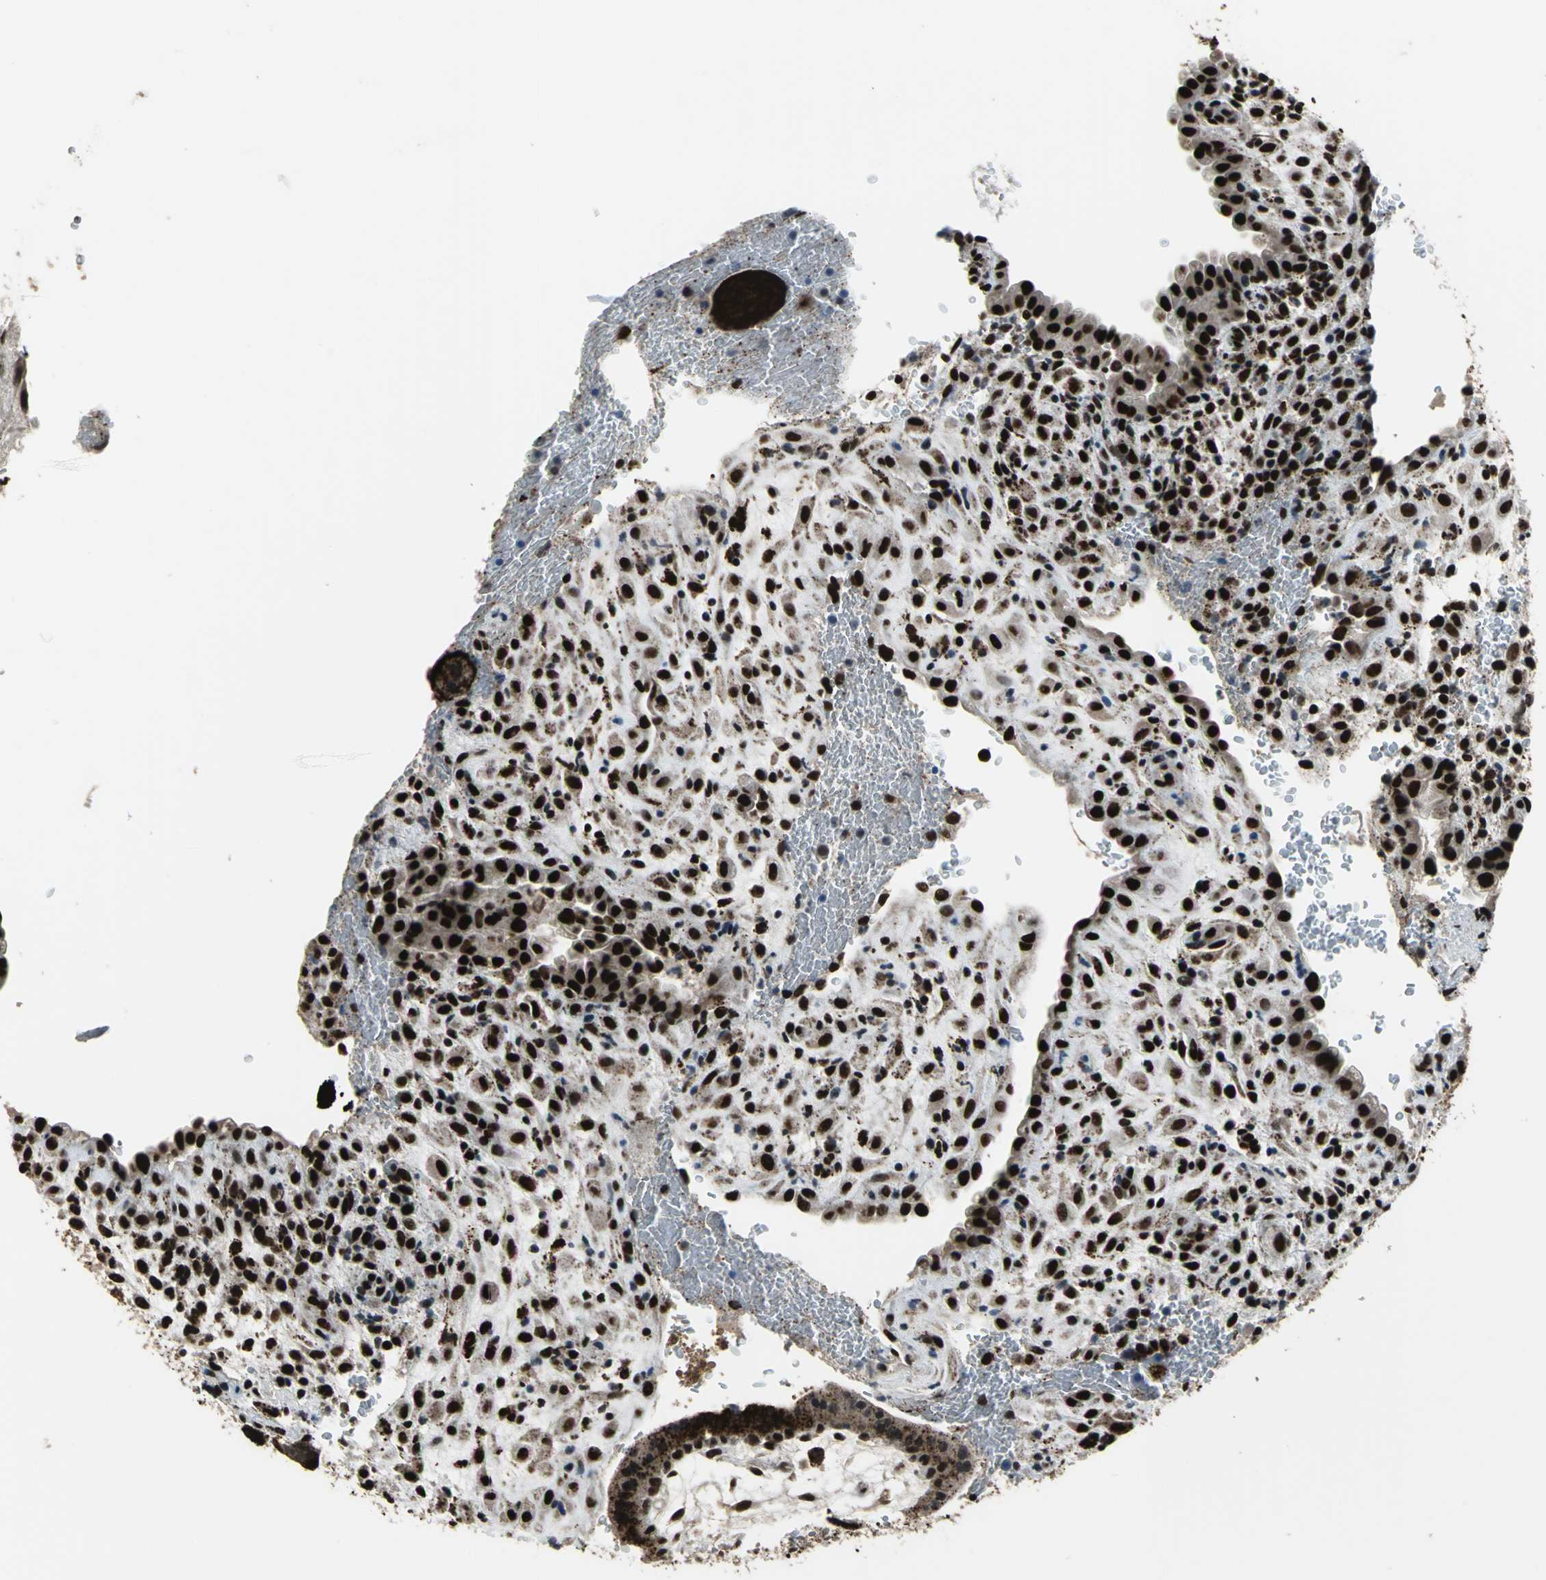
{"staining": {"intensity": "strong", "quantity": ">75%", "location": "nuclear"}, "tissue": "placenta", "cell_type": "Decidual cells", "image_type": "normal", "snomed": [{"axis": "morphology", "description": "Normal tissue, NOS"}, {"axis": "topography", "description": "Placenta"}], "caption": "Immunohistochemical staining of benign human placenta demonstrates high levels of strong nuclear expression in approximately >75% of decidual cells. (DAB IHC with brightfield microscopy, high magnification).", "gene": "ELF2", "patient": {"sex": "female", "age": 35}}